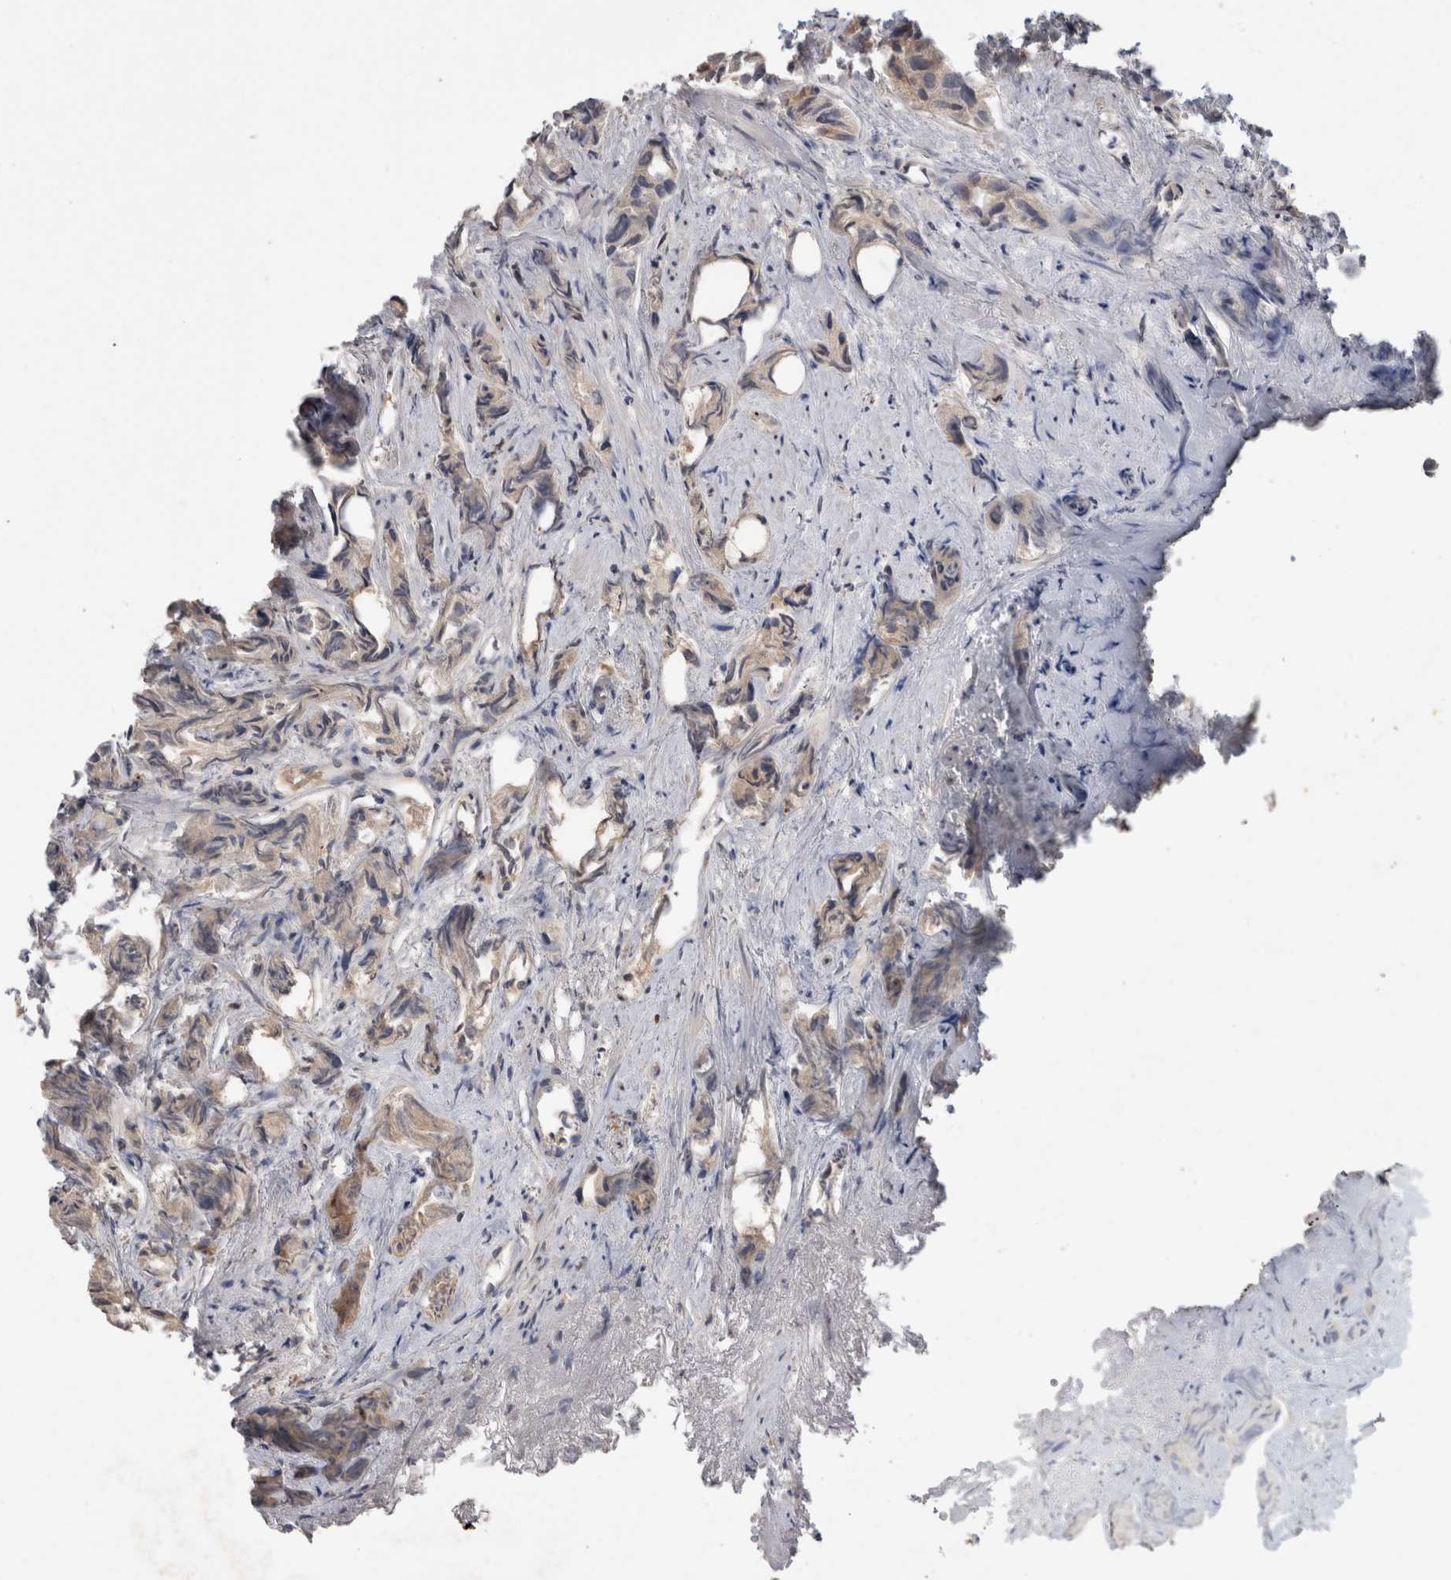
{"staining": {"intensity": "weak", "quantity": "25%-75%", "location": "cytoplasmic/membranous"}, "tissue": "prostate cancer", "cell_type": "Tumor cells", "image_type": "cancer", "snomed": [{"axis": "morphology", "description": "Adenocarcinoma, Low grade"}, {"axis": "topography", "description": "Prostate"}], "caption": "A micrograph of human prostate cancer (low-grade adenocarcinoma) stained for a protein demonstrates weak cytoplasmic/membranous brown staining in tumor cells.", "gene": "ADGRL3", "patient": {"sex": "male", "age": 89}}